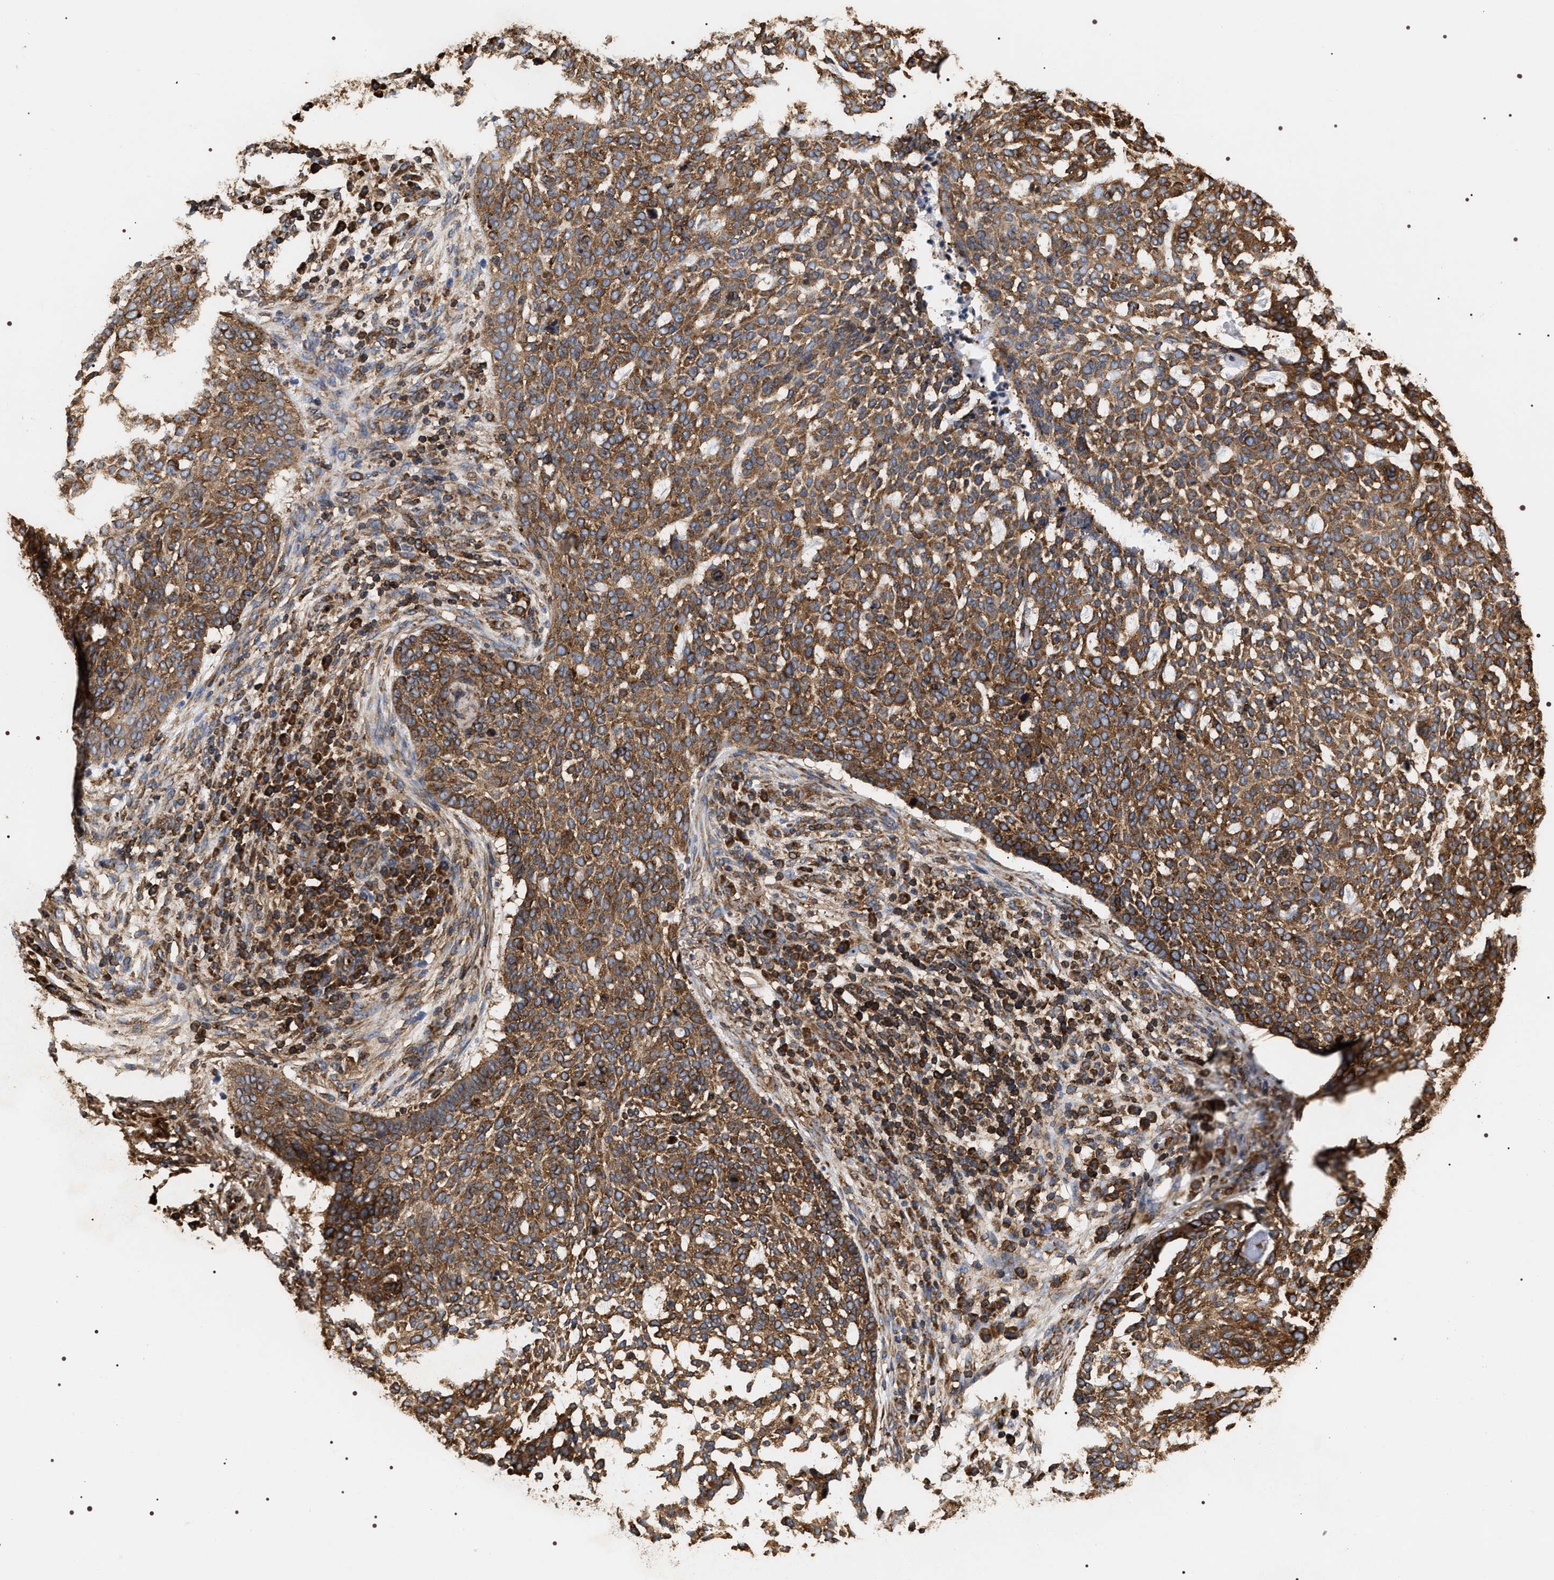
{"staining": {"intensity": "moderate", "quantity": ">75%", "location": "cytoplasmic/membranous"}, "tissue": "skin cancer", "cell_type": "Tumor cells", "image_type": "cancer", "snomed": [{"axis": "morphology", "description": "Basal cell carcinoma"}, {"axis": "topography", "description": "Skin"}], "caption": "Protein expression analysis of human skin cancer (basal cell carcinoma) reveals moderate cytoplasmic/membranous expression in approximately >75% of tumor cells.", "gene": "SERBP1", "patient": {"sex": "female", "age": 64}}